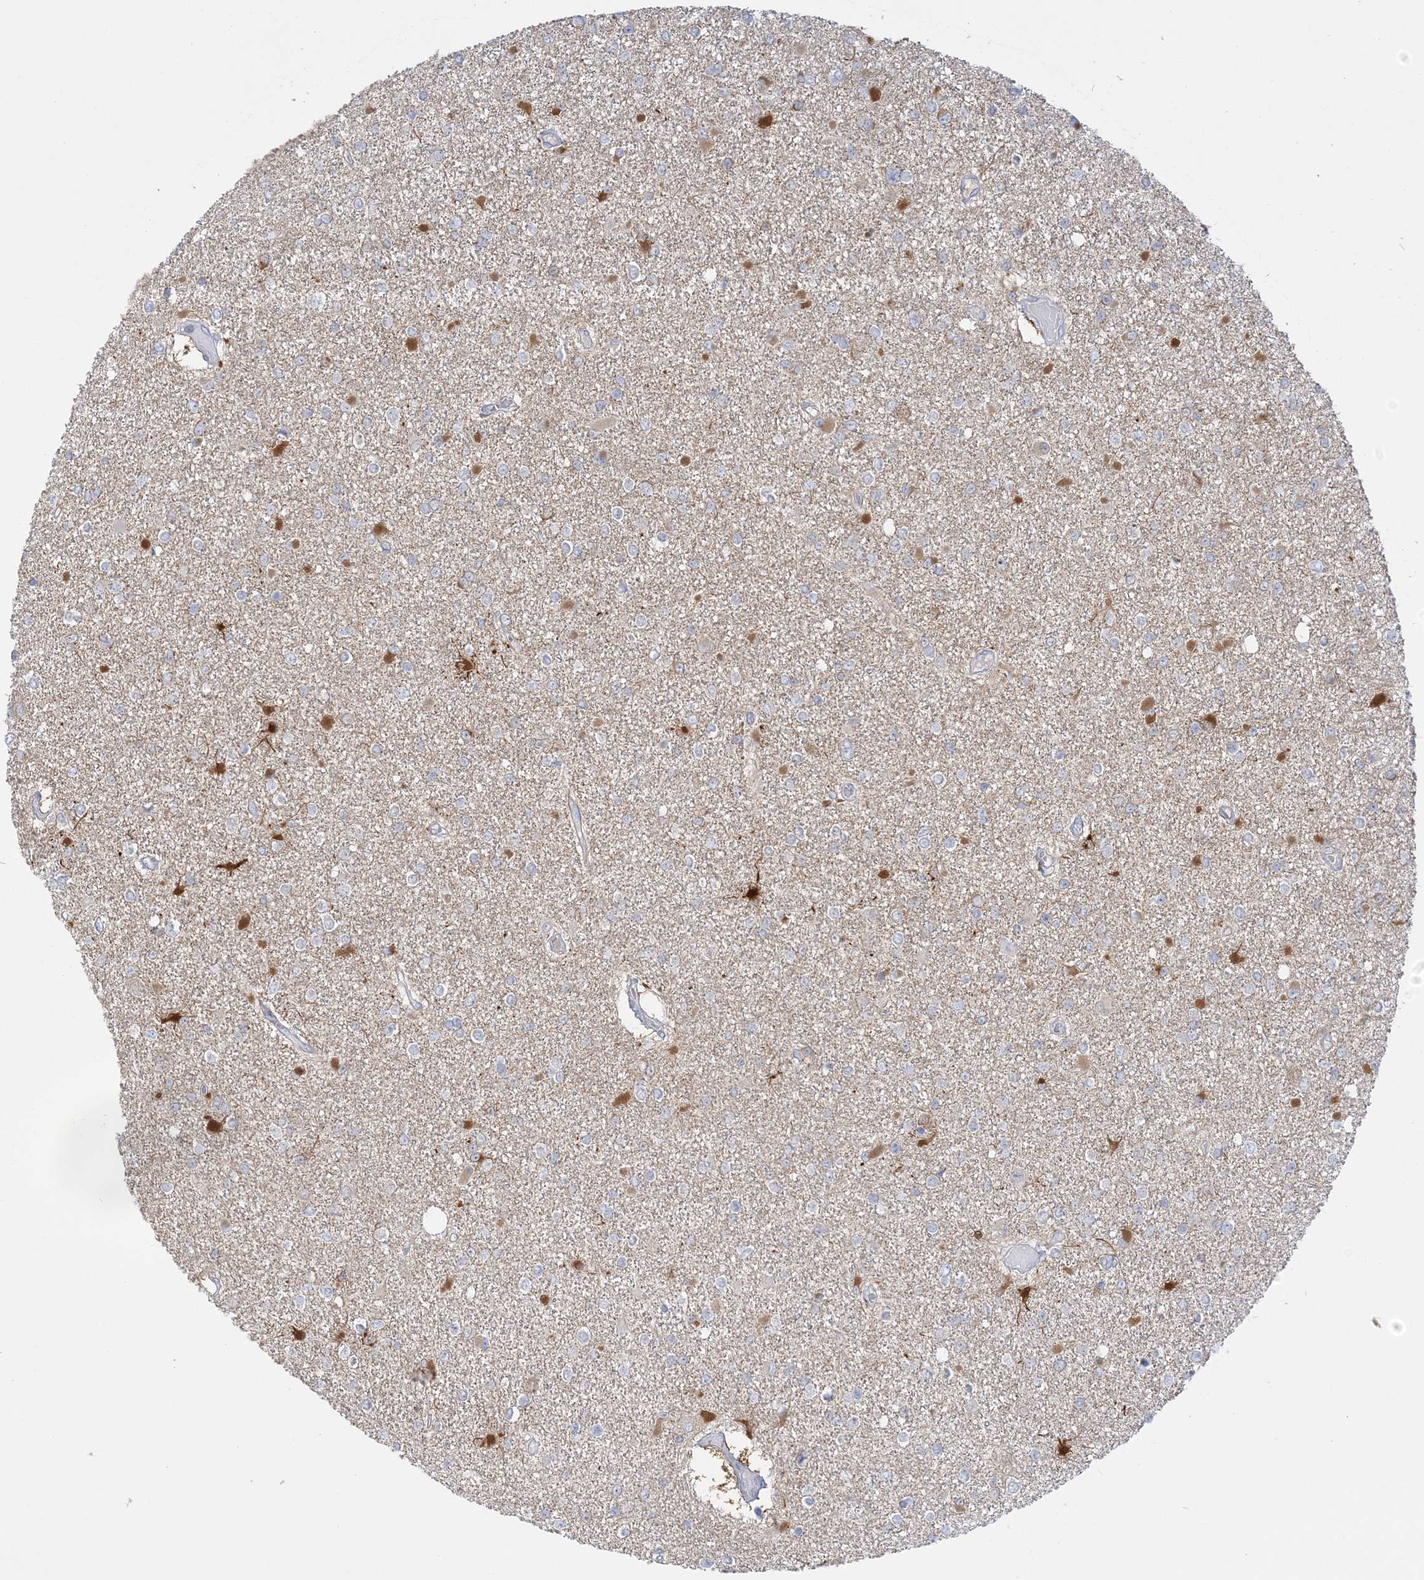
{"staining": {"intensity": "negative", "quantity": "none", "location": "none"}, "tissue": "glioma", "cell_type": "Tumor cells", "image_type": "cancer", "snomed": [{"axis": "morphology", "description": "Glioma, malignant, Low grade"}, {"axis": "topography", "description": "Brain"}], "caption": "The photomicrograph shows no staining of tumor cells in glioma. (DAB (3,3'-diaminobenzidine) IHC with hematoxylin counter stain).", "gene": "THADA", "patient": {"sex": "female", "age": 22}}